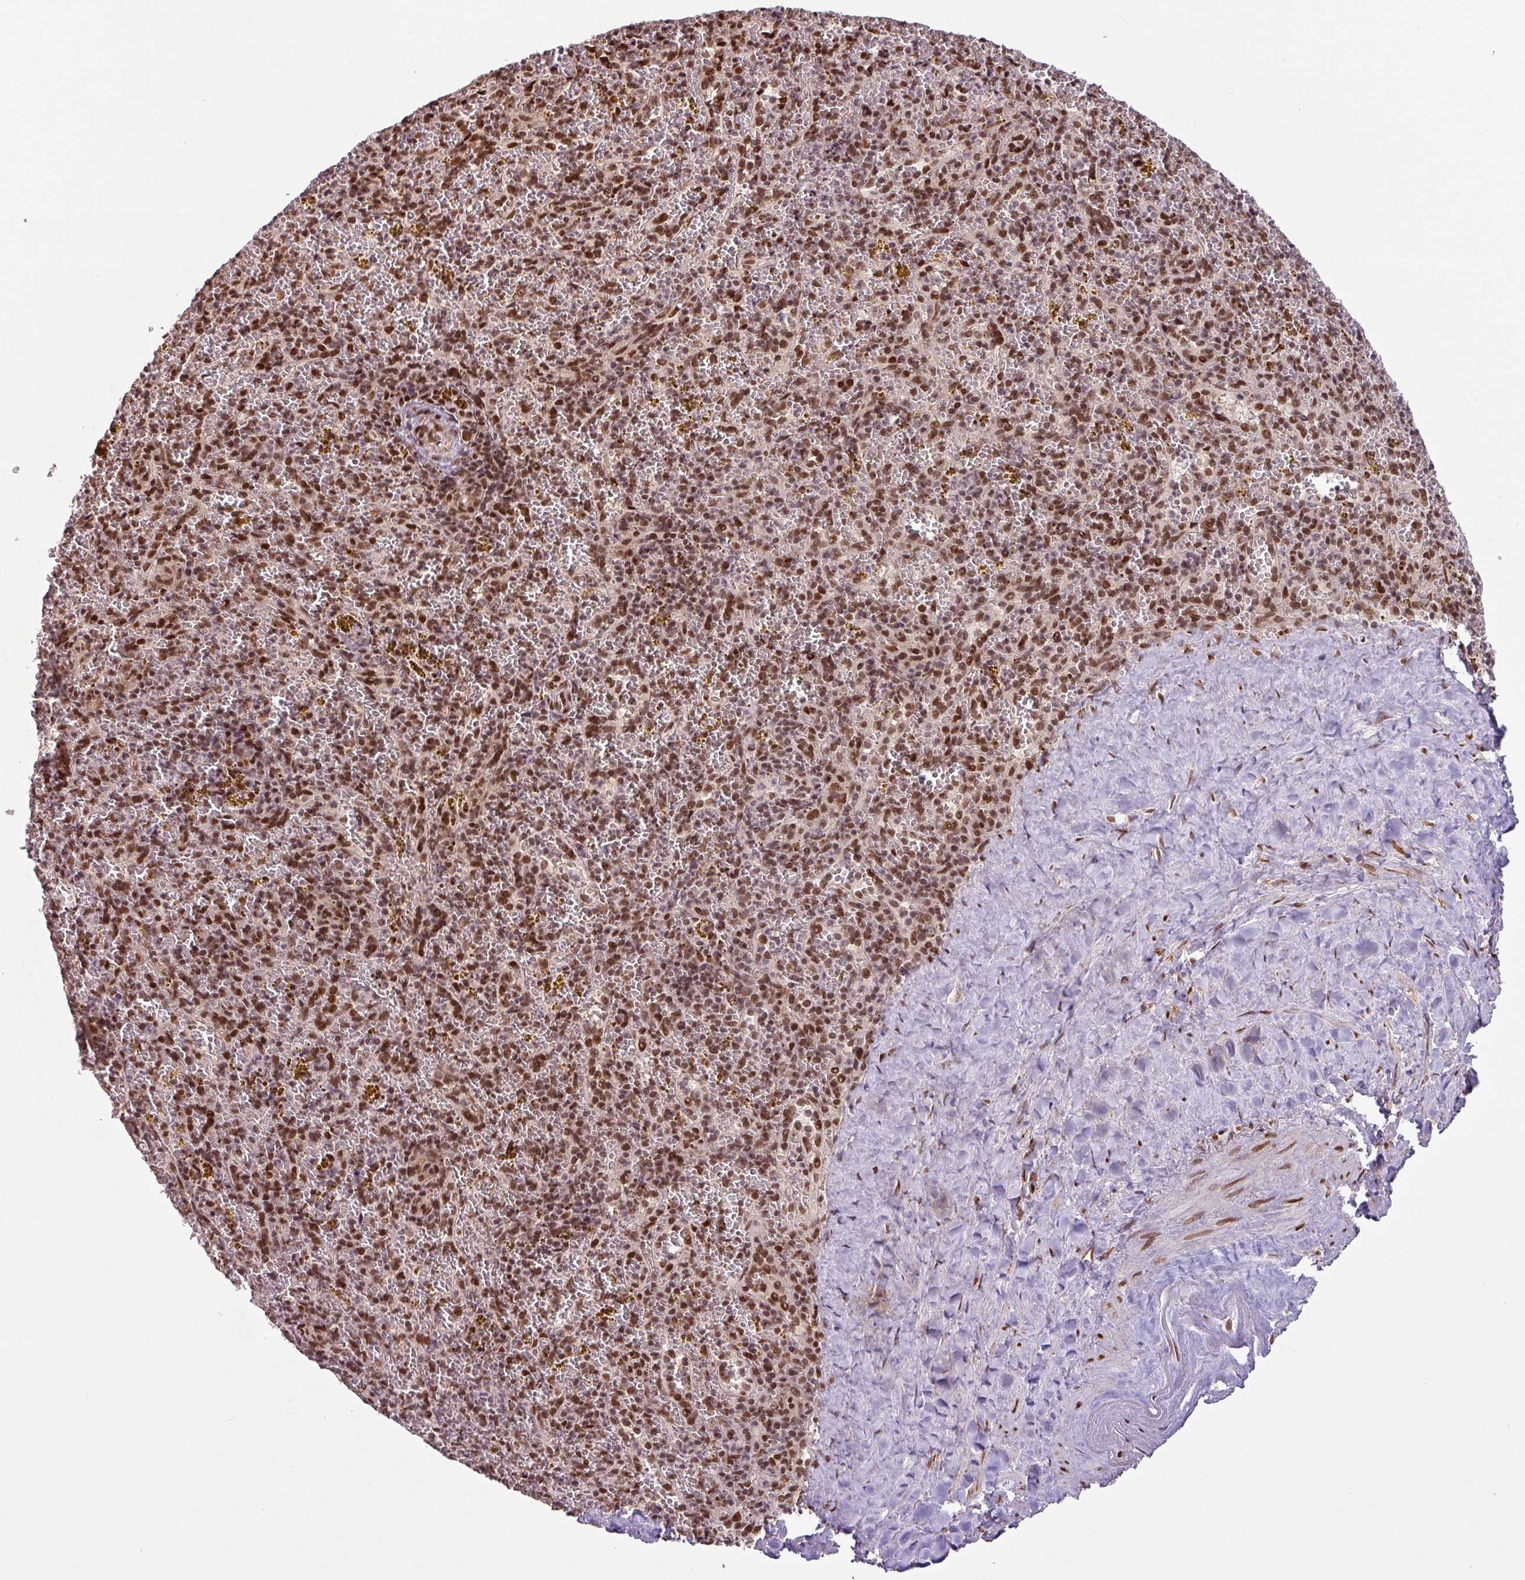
{"staining": {"intensity": "moderate", "quantity": ">75%", "location": "nuclear"}, "tissue": "spleen", "cell_type": "Cells in red pulp", "image_type": "normal", "snomed": [{"axis": "morphology", "description": "Normal tissue, NOS"}, {"axis": "topography", "description": "Spleen"}], "caption": "The photomicrograph shows immunohistochemical staining of unremarkable spleen. There is moderate nuclear staining is identified in about >75% of cells in red pulp.", "gene": "SRSF2", "patient": {"sex": "male", "age": 57}}